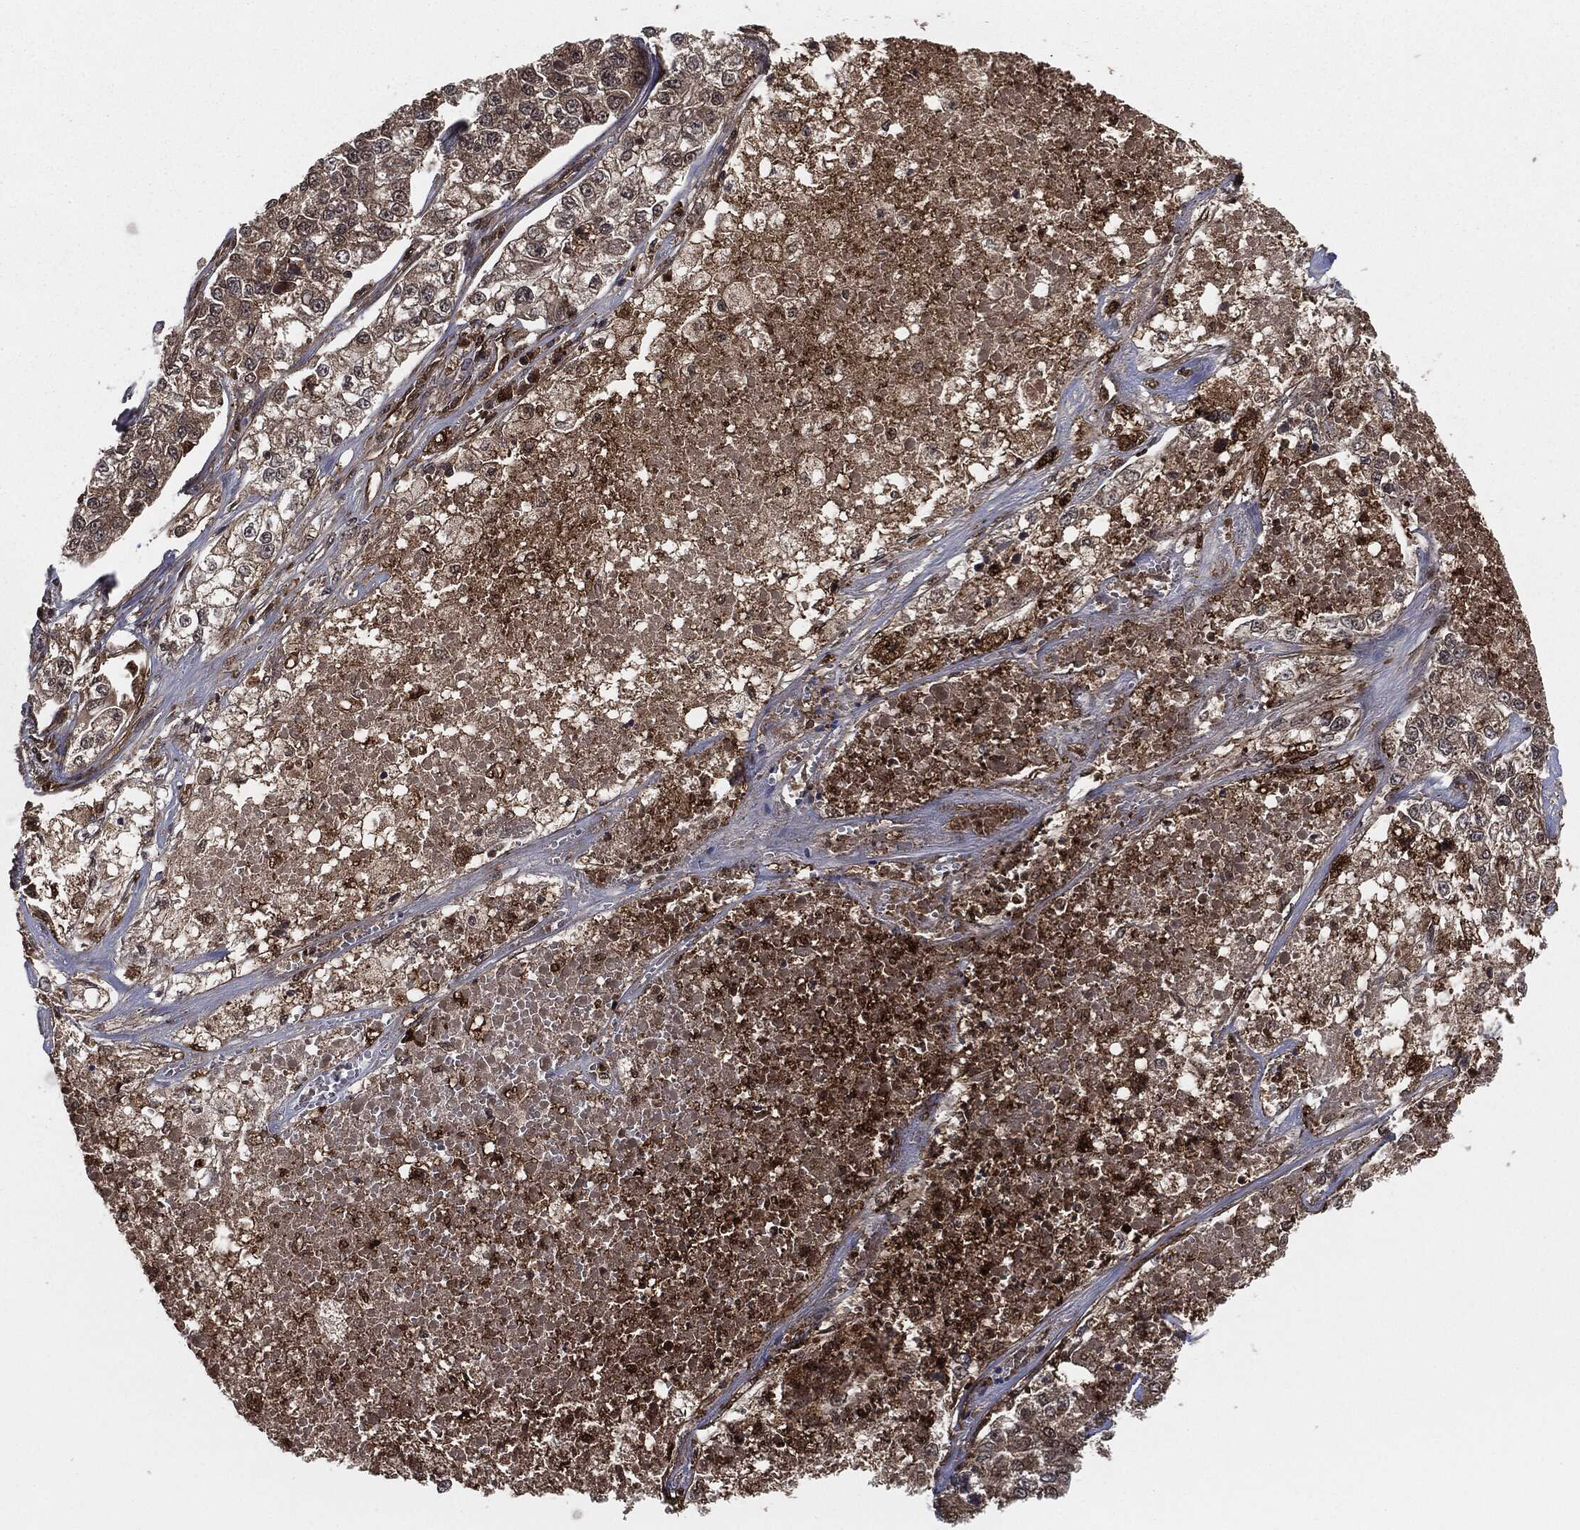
{"staining": {"intensity": "weak", "quantity": "25%-75%", "location": "nuclear"}, "tissue": "lung cancer", "cell_type": "Tumor cells", "image_type": "cancer", "snomed": [{"axis": "morphology", "description": "Adenocarcinoma, NOS"}, {"axis": "topography", "description": "Lung"}], "caption": "This is a photomicrograph of immunohistochemistry staining of lung adenocarcinoma, which shows weak staining in the nuclear of tumor cells.", "gene": "CAPRIN2", "patient": {"sex": "male", "age": 49}}